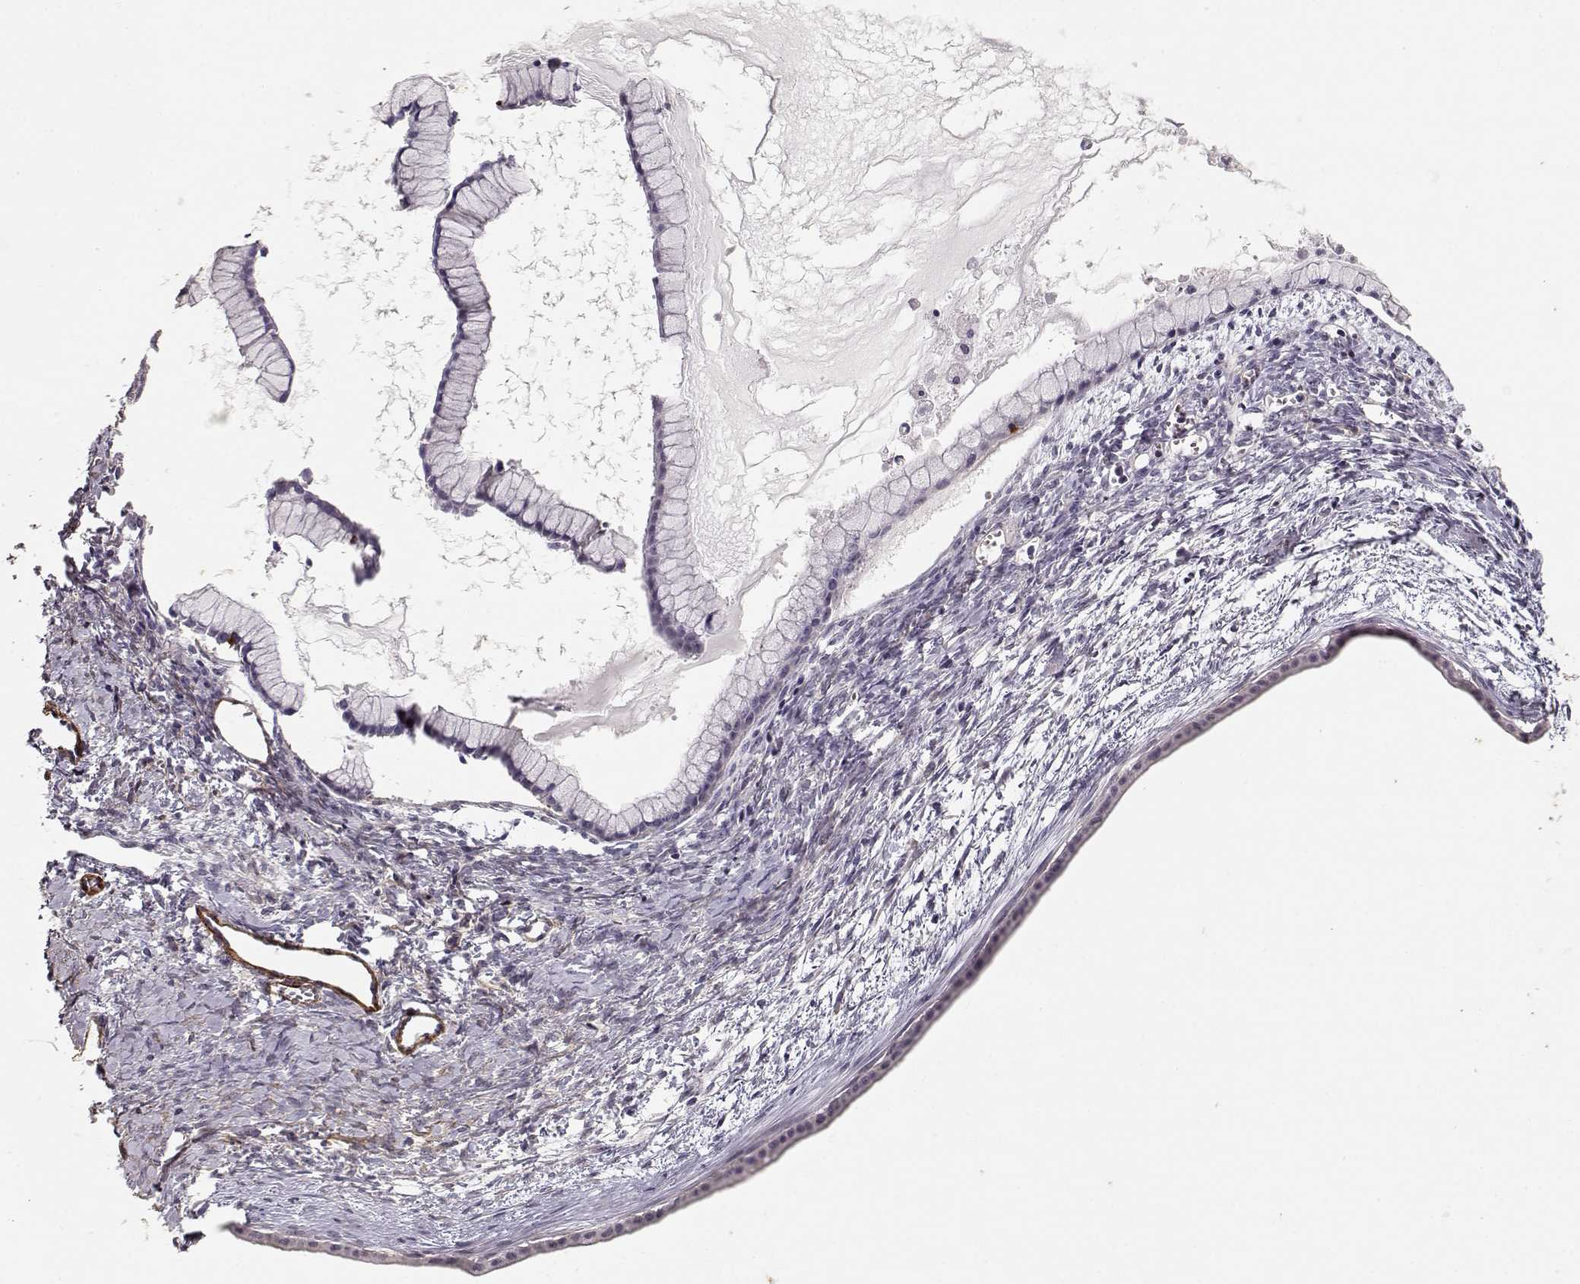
{"staining": {"intensity": "negative", "quantity": "none", "location": "none"}, "tissue": "ovarian cancer", "cell_type": "Tumor cells", "image_type": "cancer", "snomed": [{"axis": "morphology", "description": "Cystadenocarcinoma, mucinous, NOS"}, {"axis": "topography", "description": "Ovary"}], "caption": "DAB (3,3'-diaminobenzidine) immunohistochemical staining of human mucinous cystadenocarcinoma (ovarian) reveals no significant staining in tumor cells. The staining is performed using DAB (3,3'-diaminobenzidine) brown chromogen with nuclei counter-stained in using hematoxylin.", "gene": "LAMA5", "patient": {"sex": "female", "age": 41}}